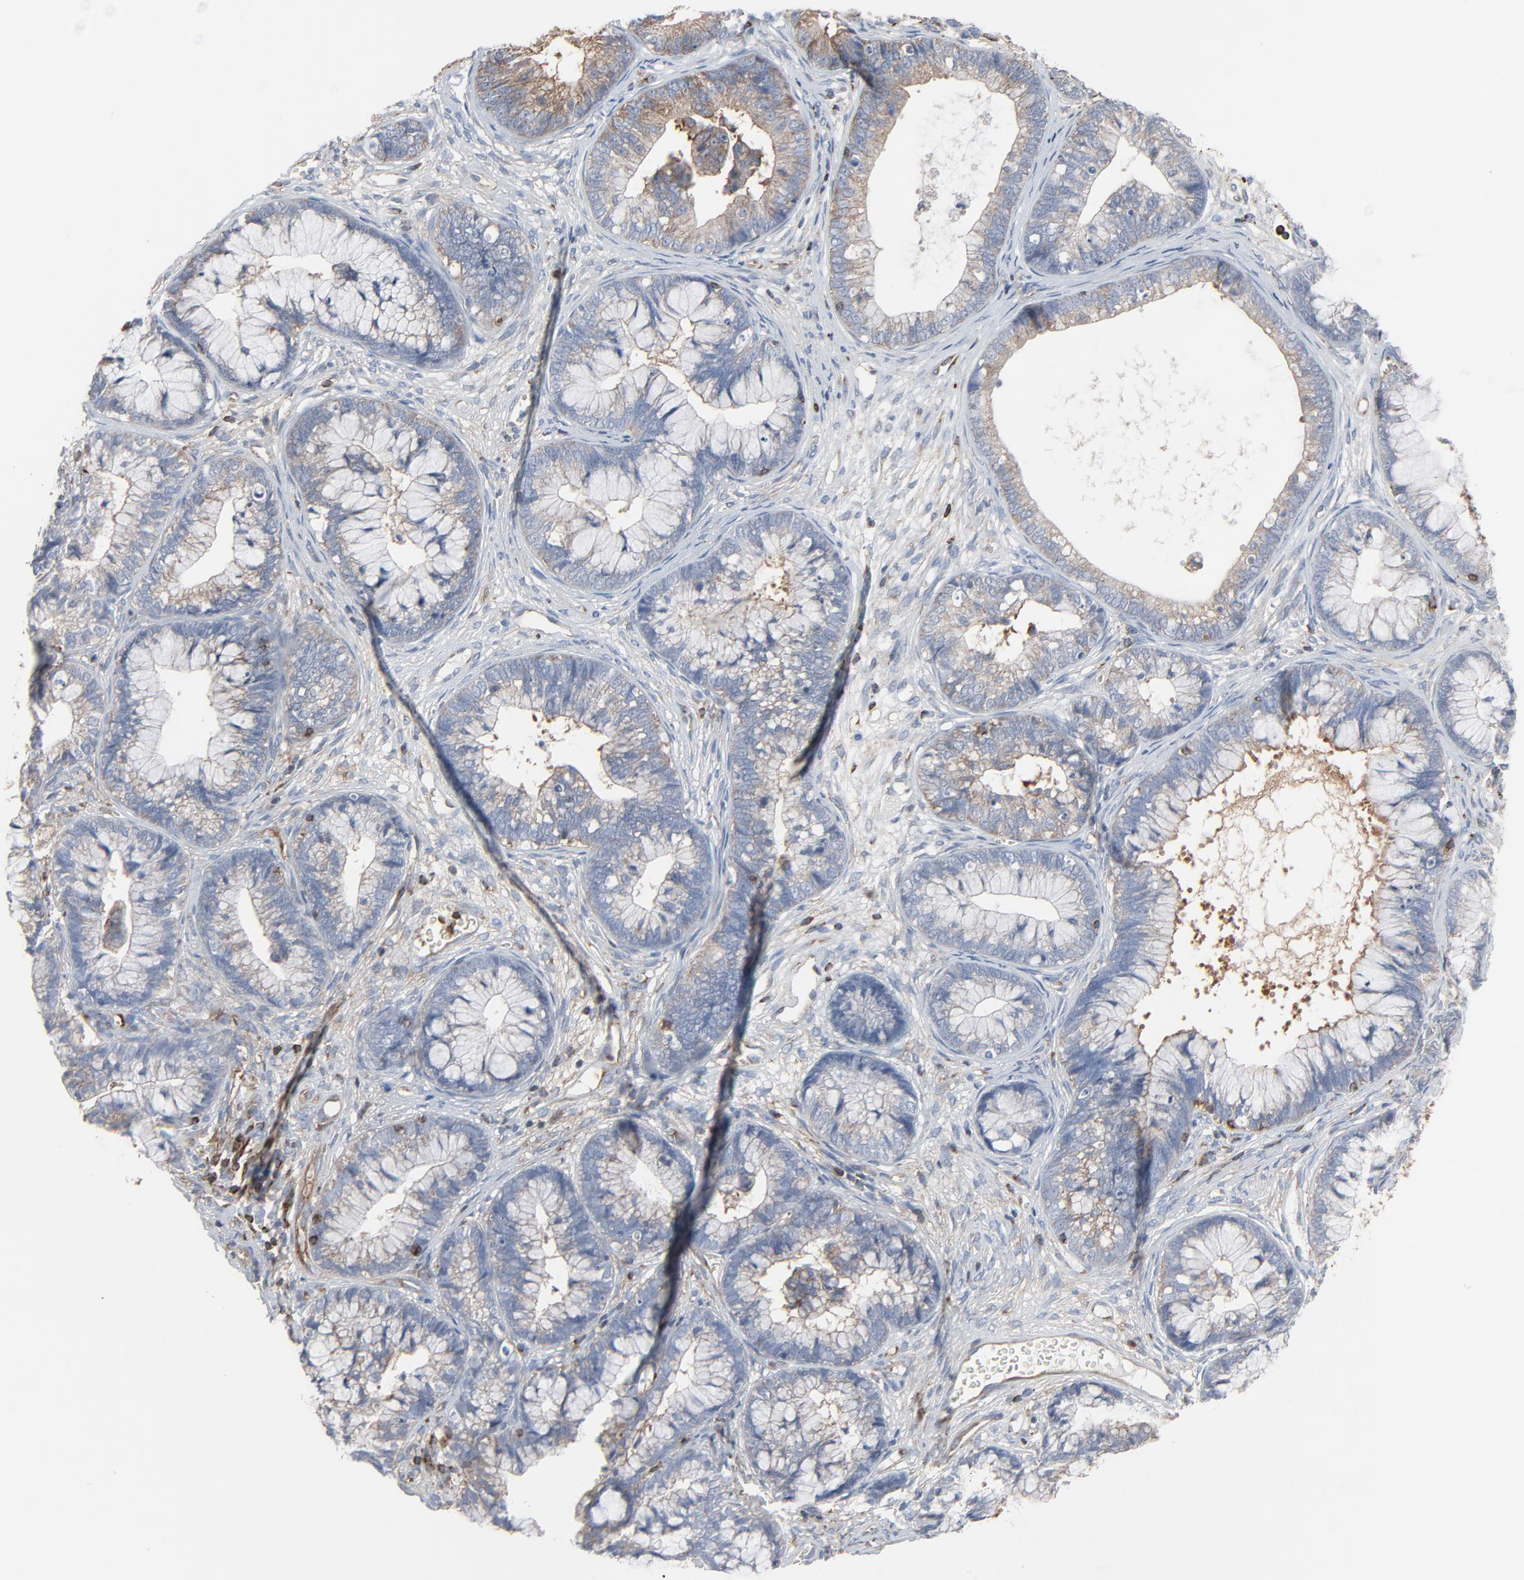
{"staining": {"intensity": "moderate", "quantity": "<25%", "location": "cytoplasmic/membranous"}, "tissue": "cervical cancer", "cell_type": "Tumor cells", "image_type": "cancer", "snomed": [{"axis": "morphology", "description": "Adenocarcinoma, NOS"}, {"axis": "topography", "description": "Cervix"}], "caption": "Immunohistochemical staining of cervical cancer reveals low levels of moderate cytoplasmic/membranous protein staining in about <25% of tumor cells.", "gene": "OPTN", "patient": {"sex": "female", "age": 44}}